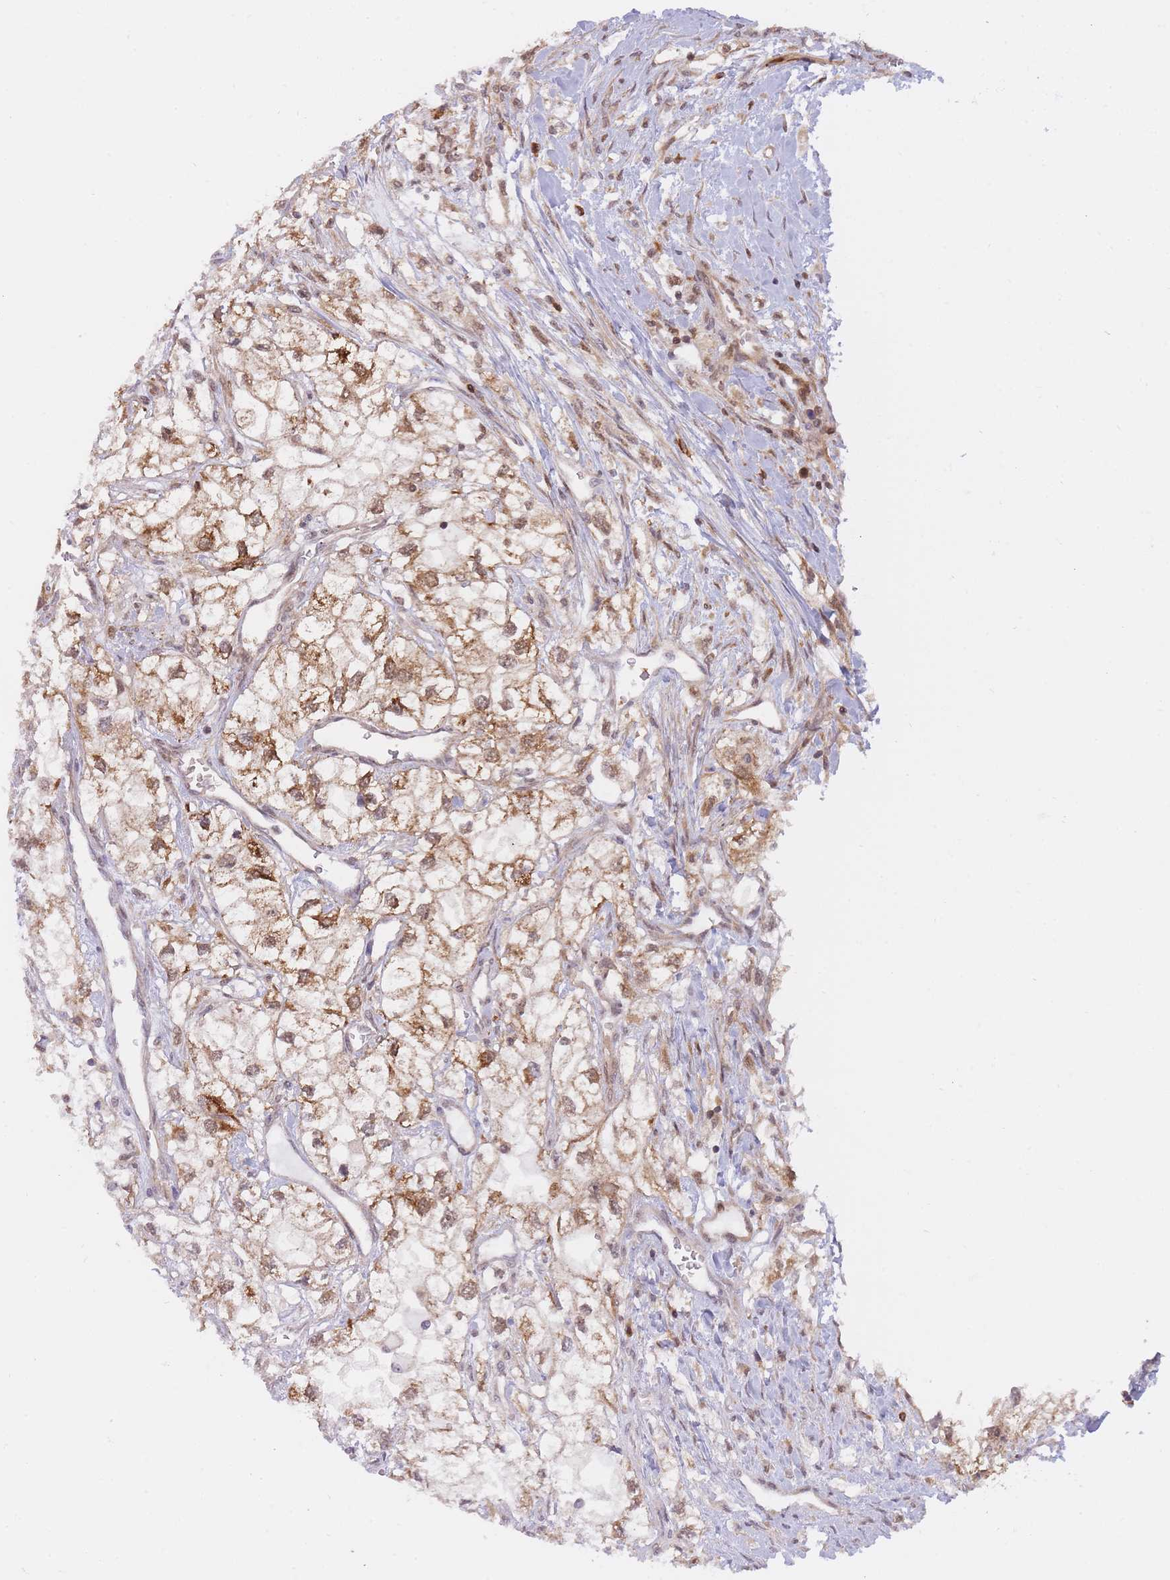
{"staining": {"intensity": "moderate", "quantity": ">75%", "location": "cytoplasmic/membranous,nuclear"}, "tissue": "renal cancer", "cell_type": "Tumor cells", "image_type": "cancer", "snomed": [{"axis": "morphology", "description": "Adenocarcinoma, NOS"}, {"axis": "topography", "description": "Kidney"}], "caption": "Immunohistochemical staining of human renal cancer (adenocarcinoma) displays moderate cytoplasmic/membranous and nuclear protein positivity in about >75% of tumor cells. The staining is performed using DAB (3,3'-diaminobenzidine) brown chromogen to label protein expression. The nuclei are counter-stained blue using hematoxylin.", "gene": "NSFL1C", "patient": {"sex": "male", "age": 59}}